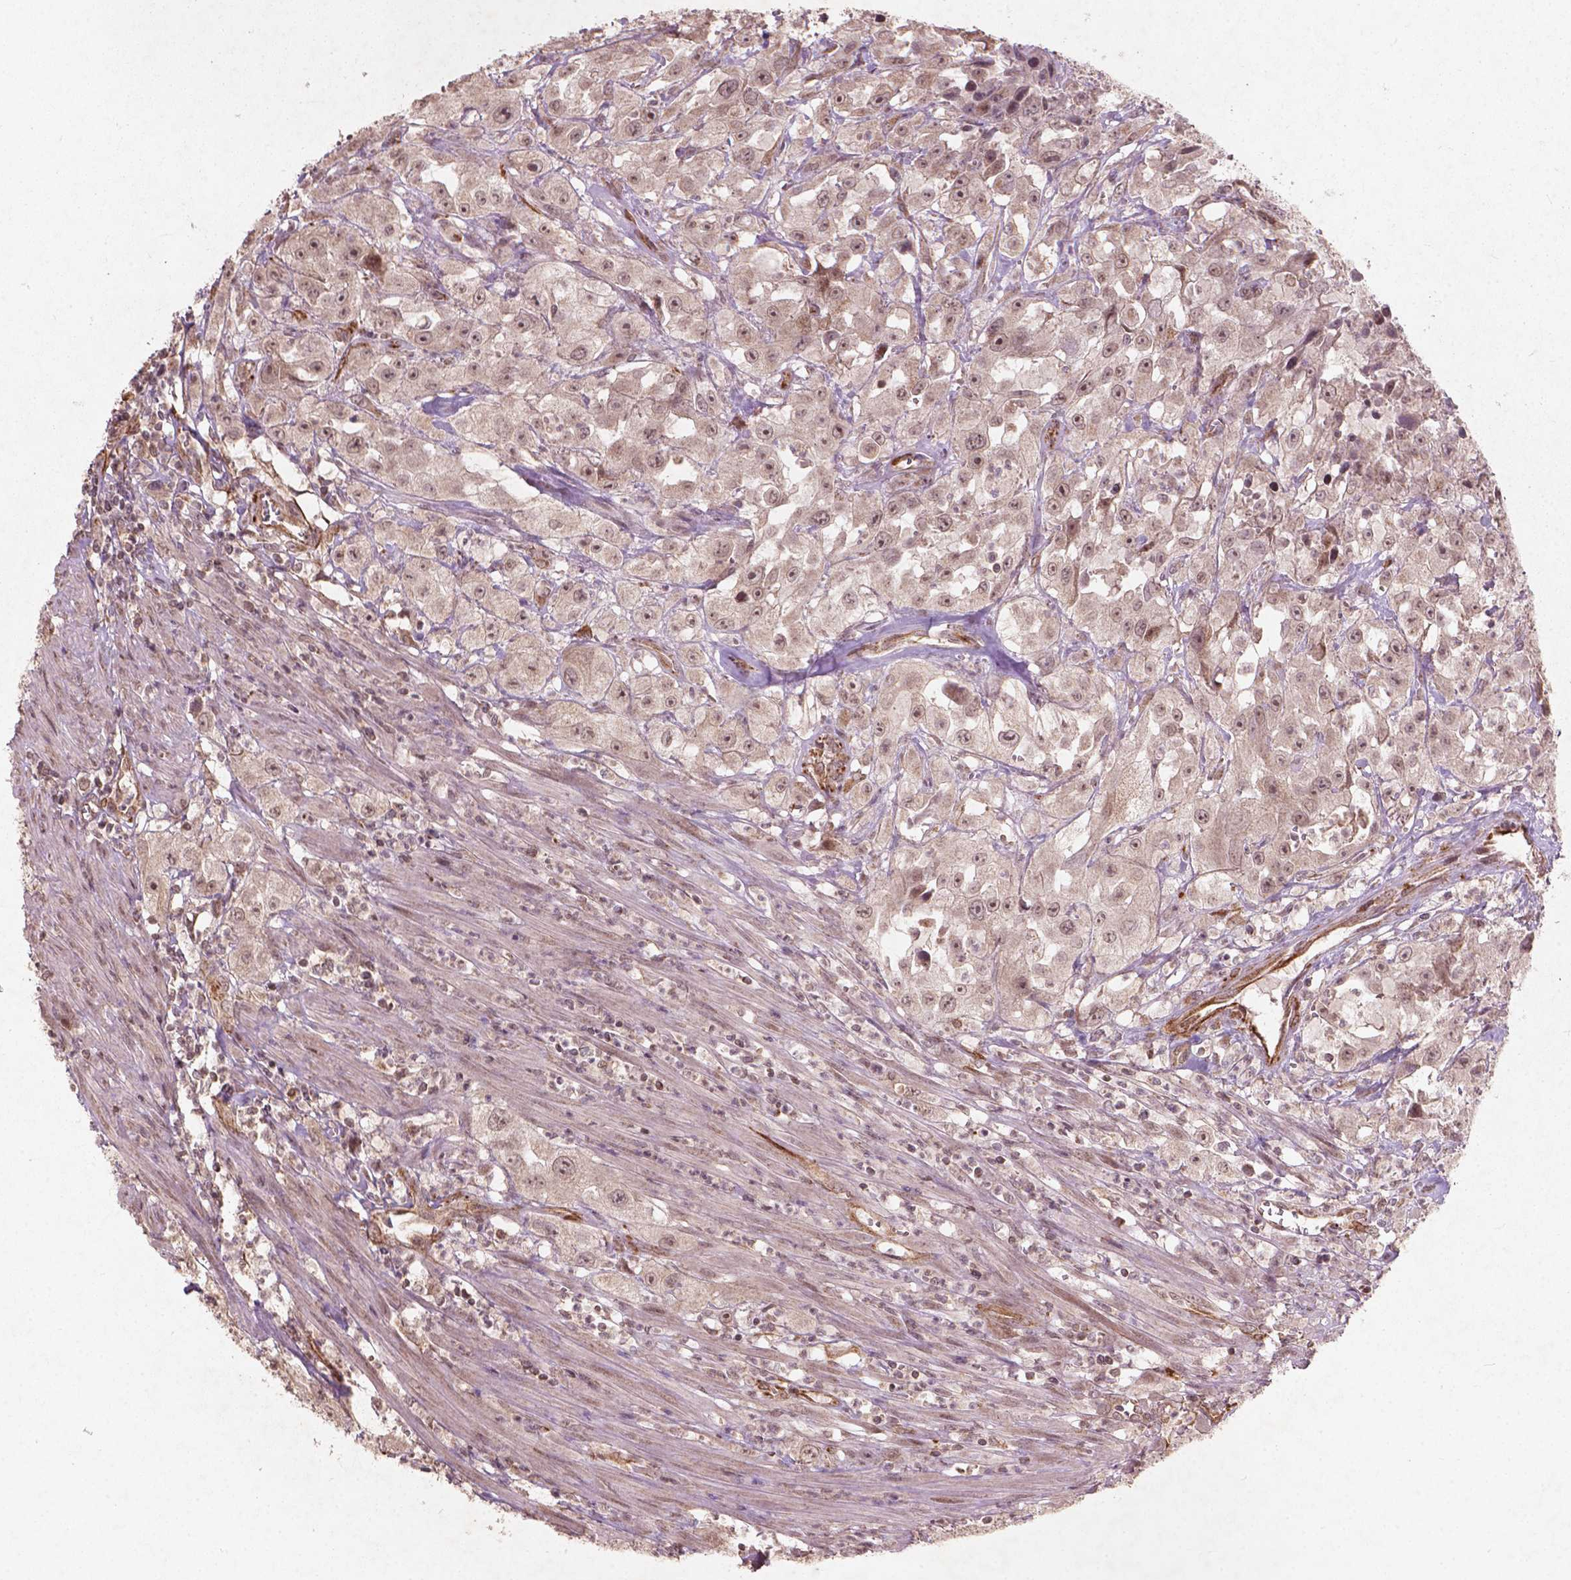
{"staining": {"intensity": "weak", "quantity": ">75%", "location": "nuclear"}, "tissue": "urothelial cancer", "cell_type": "Tumor cells", "image_type": "cancer", "snomed": [{"axis": "morphology", "description": "Urothelial carcinoma, High grade"}, {"axis": "topography", "description": "Urinary bladder"}], "caption": "Urothelial cancer stained with a brown dye displays weak nuclear positive expression in approximately >75% of tumor cells.", "gene": "SMAD2", "patient": {"sex": "male", "age": 79}}